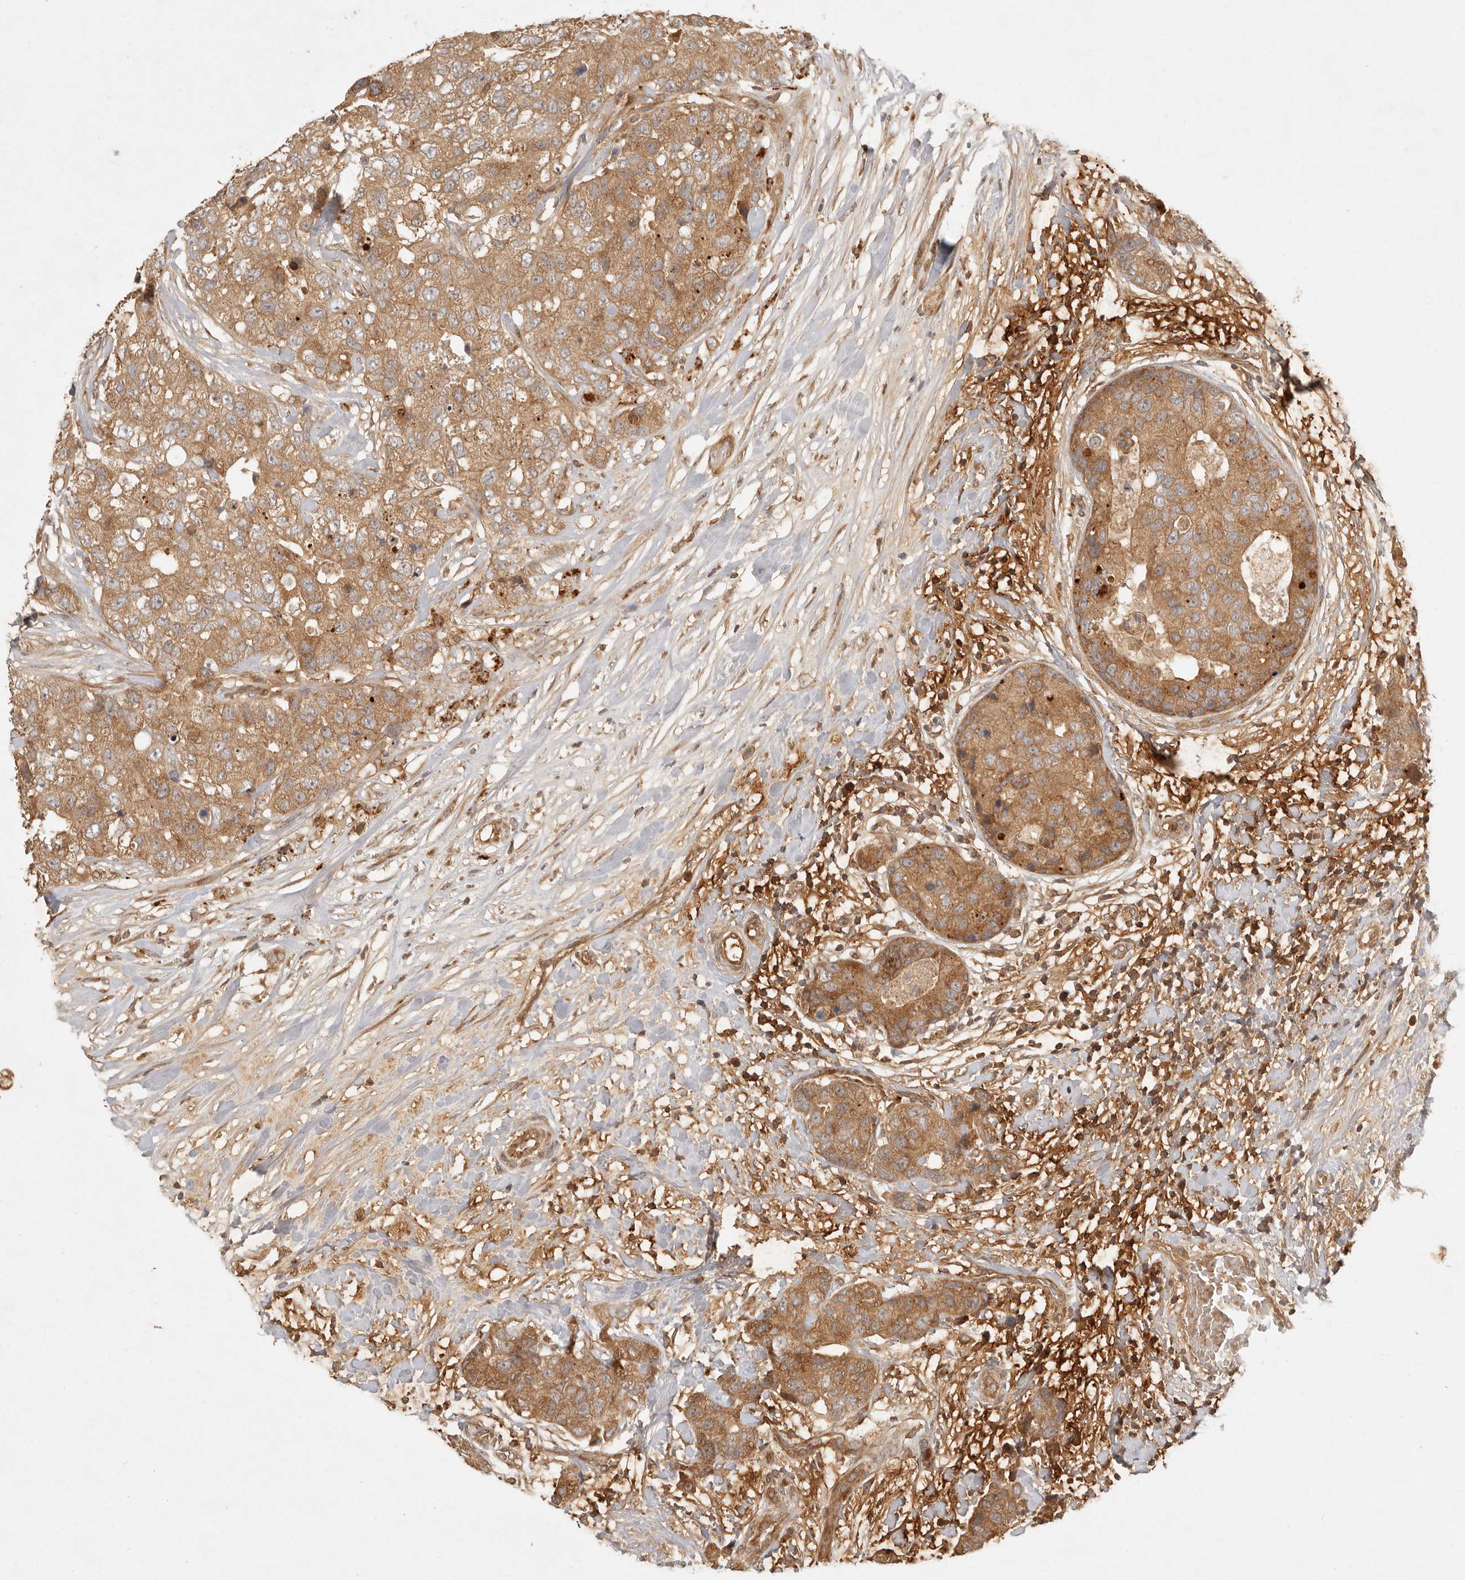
{"staining": {"intensity": "moderate", "quantity": ">75%", "location": "cytoplasmic/membranous"}, "tissue": "breast cancer", "cell_type": "Tumor cells", "image_type": "cancer", "snomed": [{"axis": "morphology", "description": "Duct carcinoma"}, {"axis": "topography", "description": "Breast"}], "caption": "IHC staining of intraductal carcinoma (breast), which demonstrates medium levels of moderate cytoplasmic/membranous positivity in approximately >75% of tumor cells indicating moderate cytoplasmic/membranous protein staining. The staining was performed using DAB (3,3'-diaminobenzidine) (brown) for protein detection and nuclei were counterstained in hematoxylin (blue).", "gene": "ANKRD61", "patient": {"sex": "female", "age": 62}}